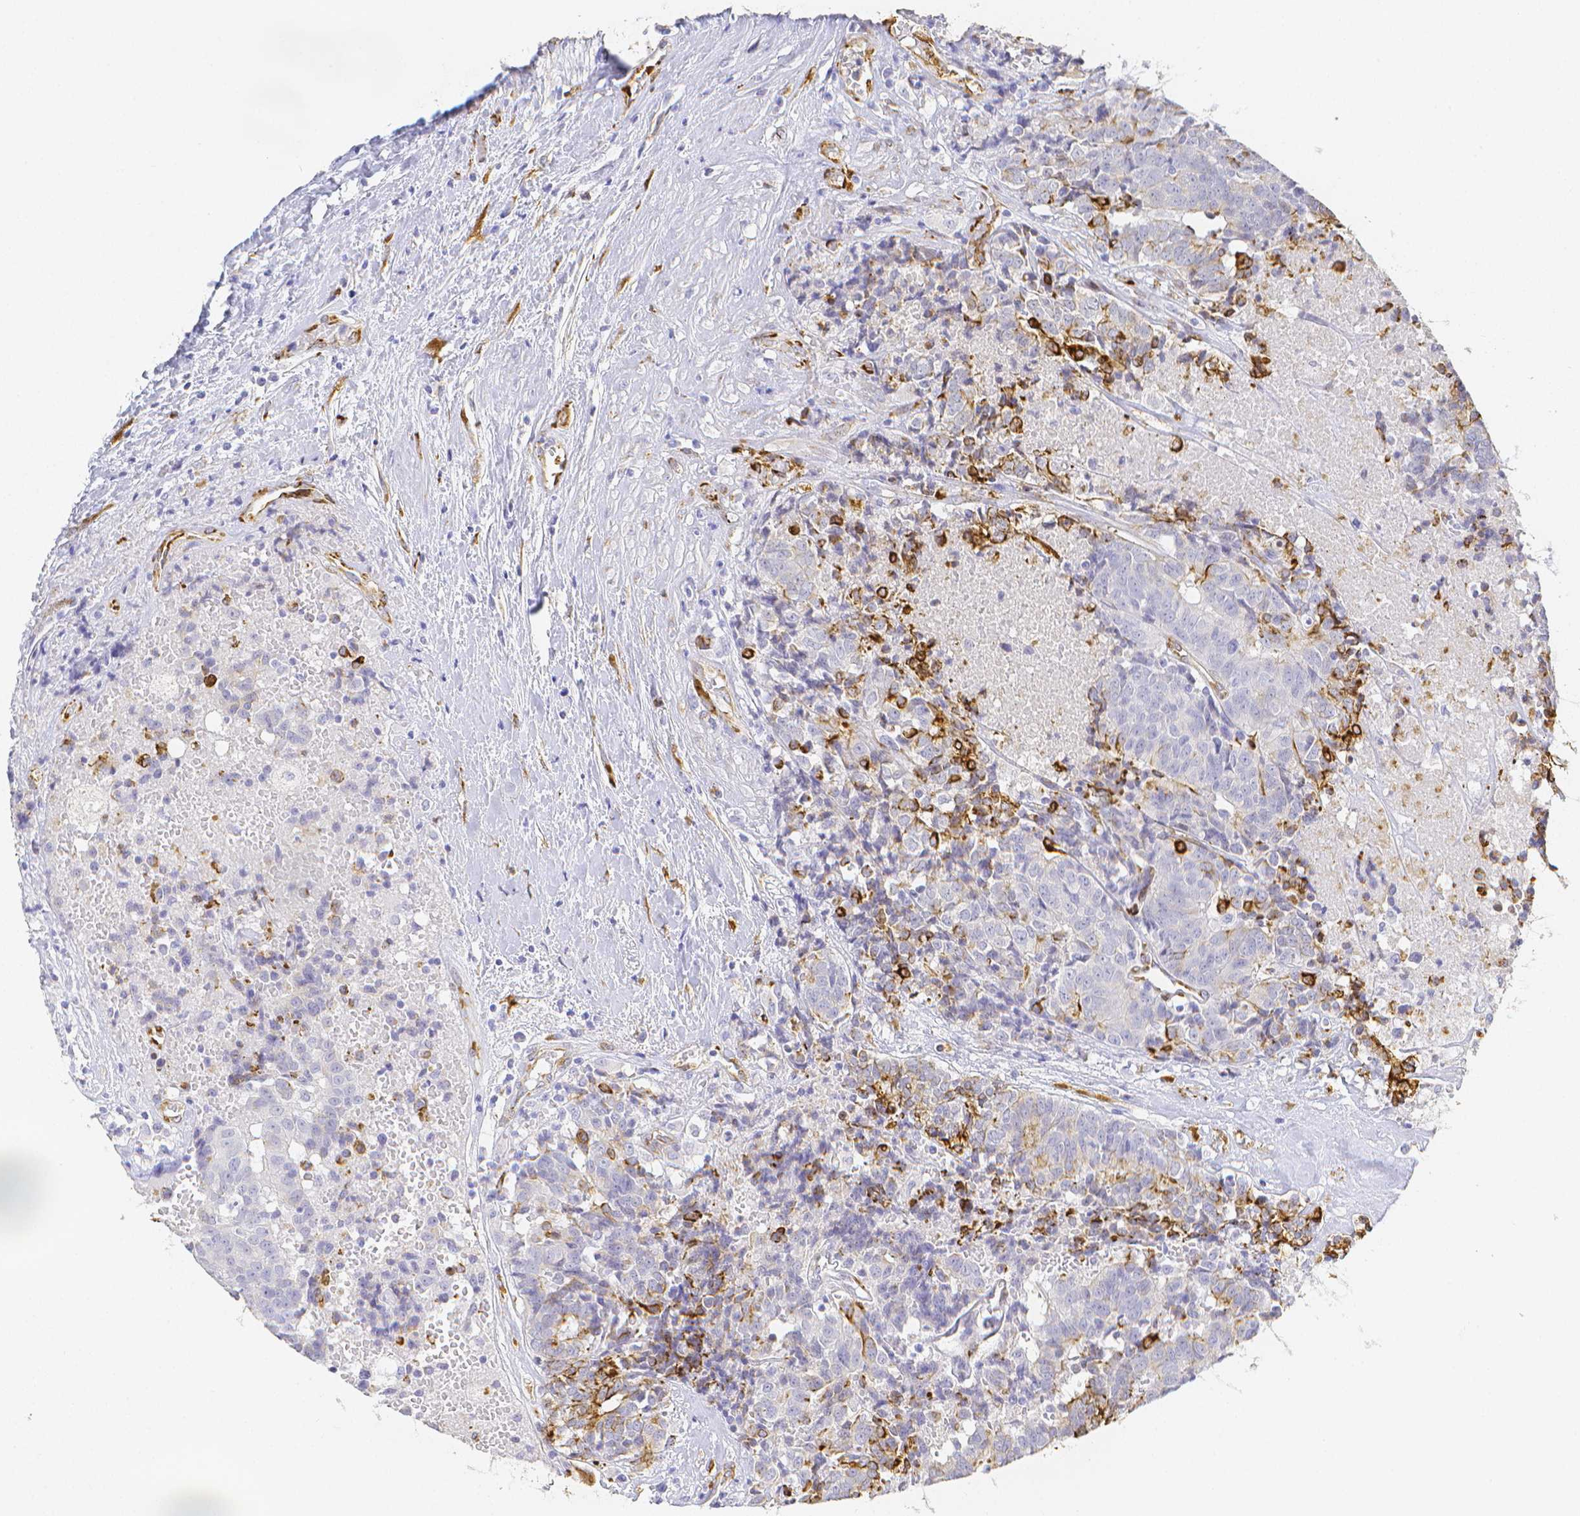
{"staining": {"intensity": "moderate", "quantity": "<25%", "location": "cytoplasmic/membranous"}, "tissue": "prostate cancer", "cell_type": "Tumor cells", "image_type": "cancer", "snomed": [{"axis": "morphology", "description": "Adenocarcinoma, High grade"}, {"axis": "topography", "description": "Prostate and seminal vesicle, NOS"}], "caption": "A high-resolution image shows IHC staining of prostate high-grade adenocarcinoma, which reveals moderate cytoplasmic/membranous expression in approximately <25% of tumor cells.", "gene": "SMURF1", "patient": {"sex": "male", "age": 60}}